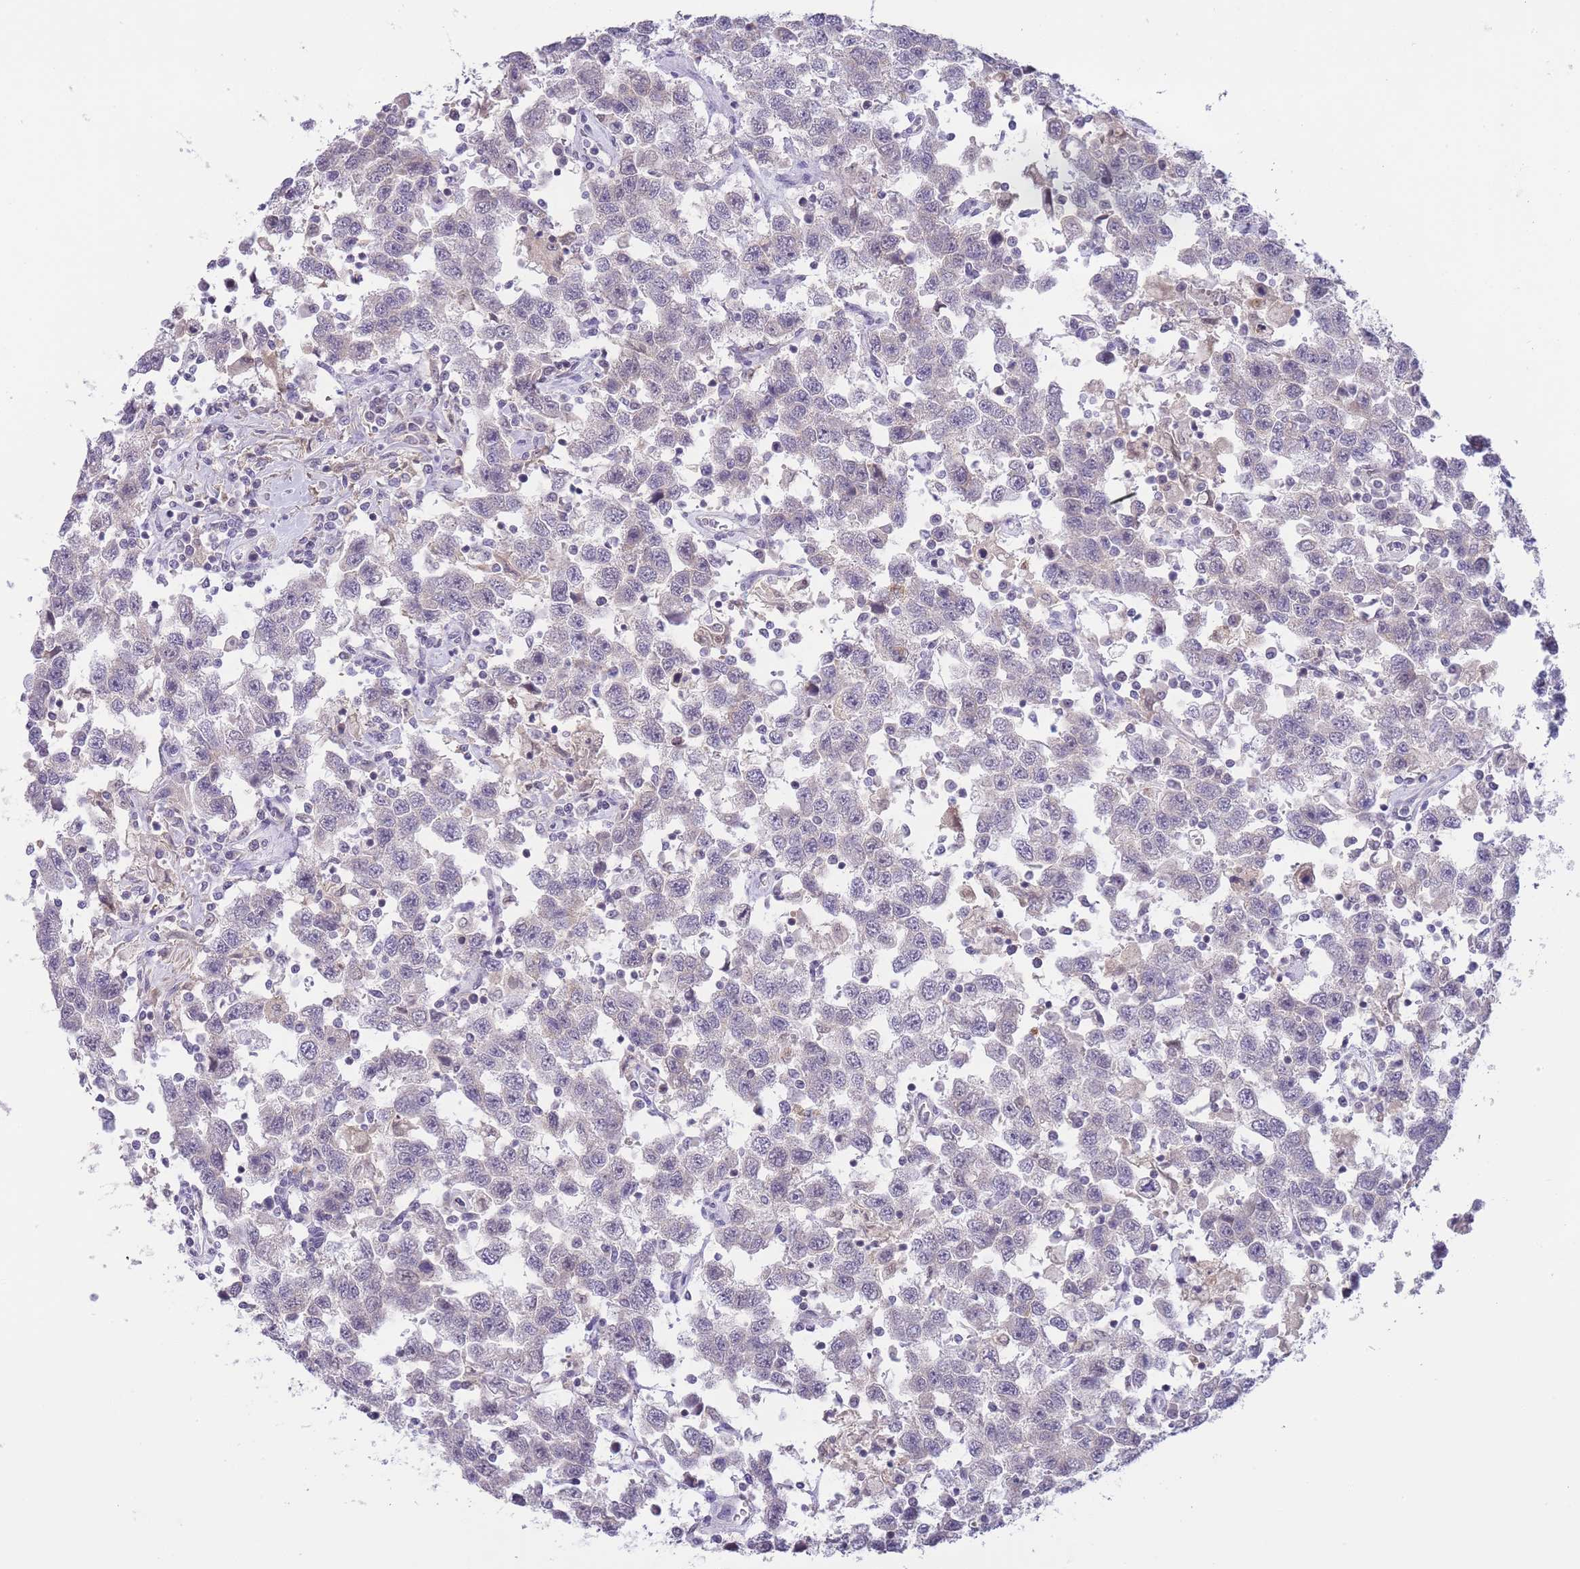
{"staining": {"intensity": "negative", "quantity": "none", "location": "none"}, "tissue": "testis cancer", "cell_type": "Tumor cells", "image_type": "cancer", "snomed": [{"axis": "morphology", "description": "Seminoma, NOS"}, {"axis": "topography", "description": "Testis"}], "caption": "Protein analysis of seminoma (testis) shows no significant staining in tumor cells.", "gene": "GOLGA6L25", "patient": {"sex": "male", "age": 41}}